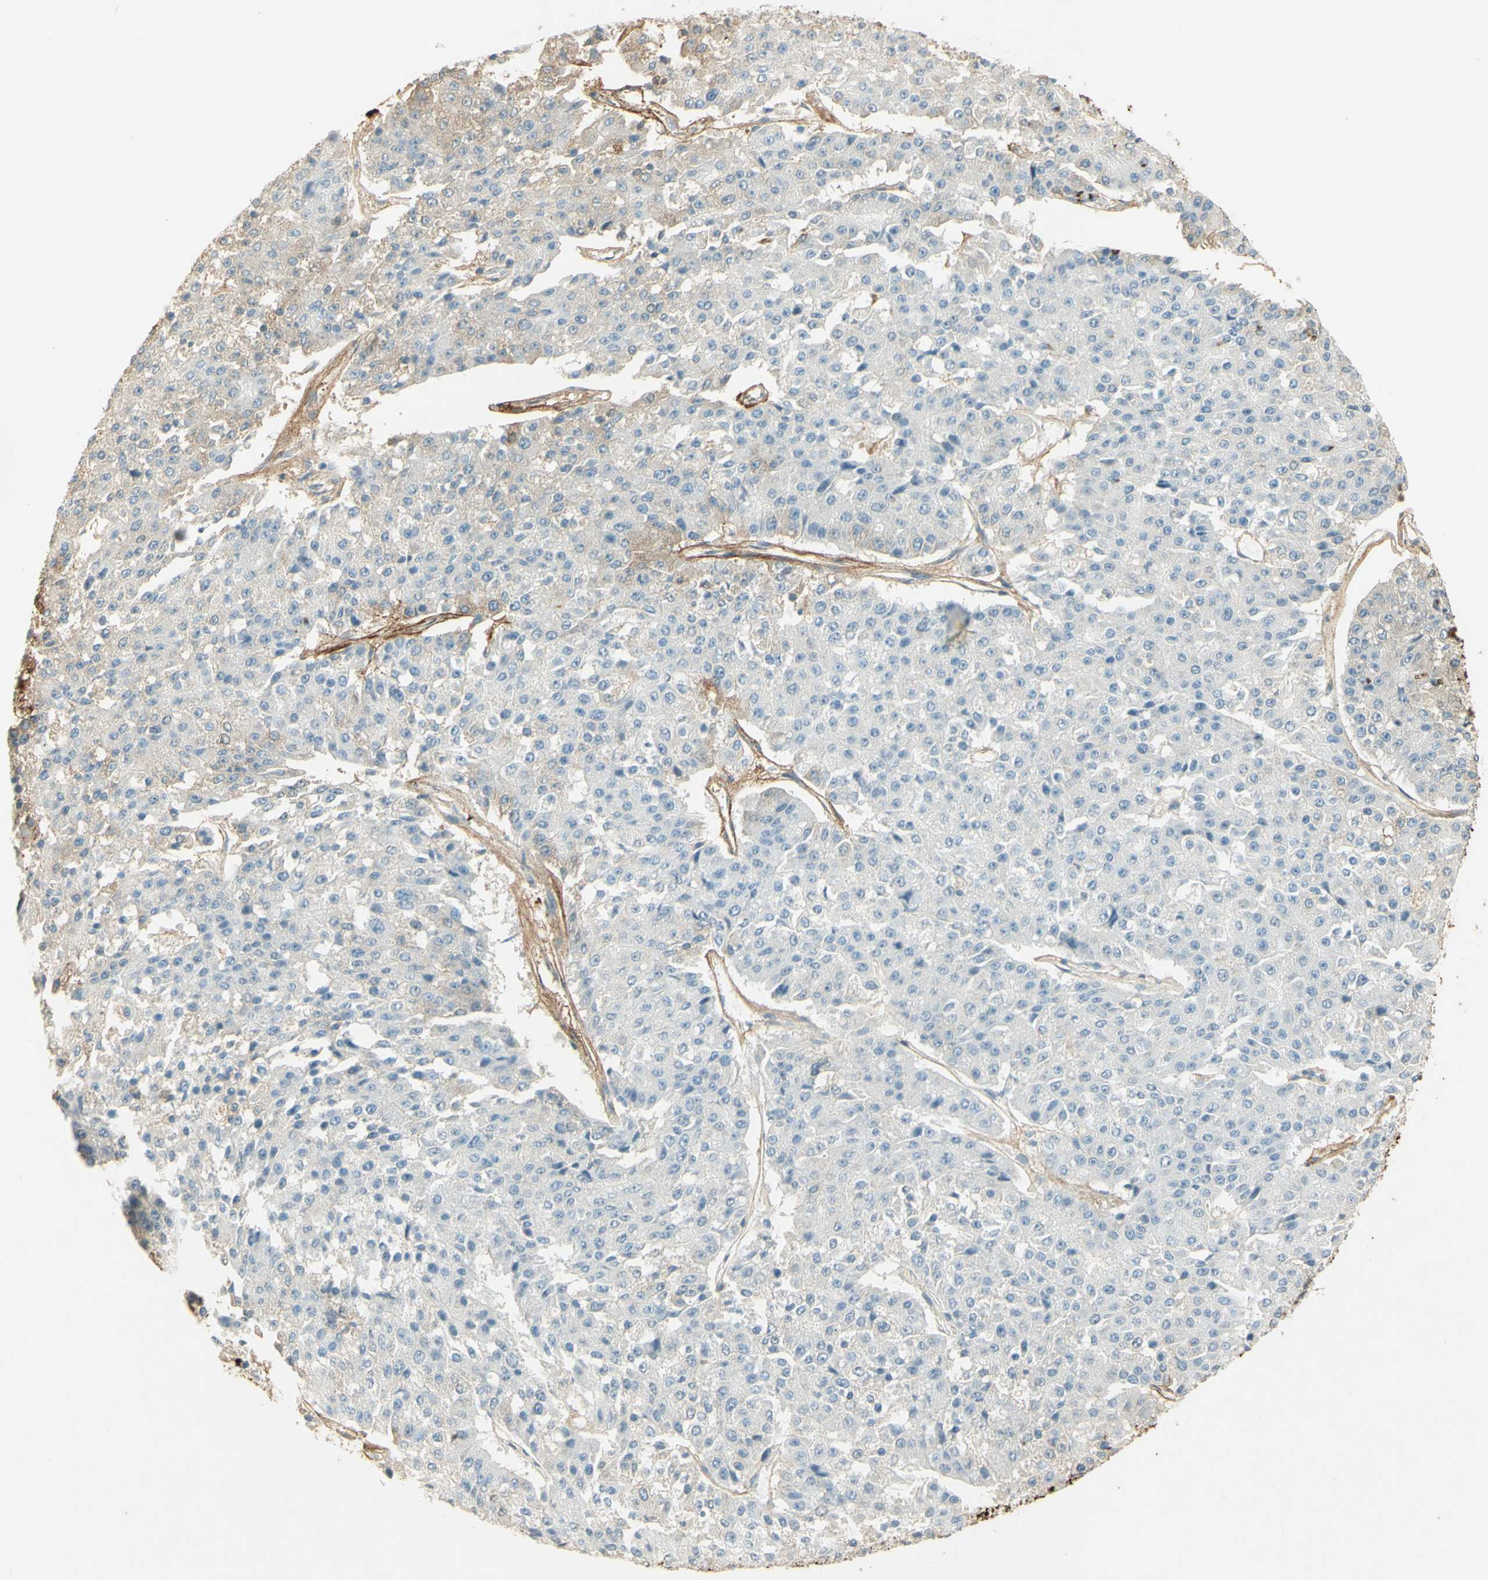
{"staining": {"intensity": "weak", "quantity": "<25%", "location": "cytoplasmic/membranous"}, "tissue": "pancreatic cancer", "cell_type": "Tumor cells", "image_type": "cancer", "snomed": [{"axis": "morphology", "description": "Adenocarcinoma, NOS"}, {"axis": "topography", "description": "Pancreas"}], "caption": "IHC histopathology image of adenocarcinoma (pancreatic) stained for a protein (brown), which reveals no positivity in tumor cells.", "gene": "TNN", "patient": {"sex": "male", "age": 50}}